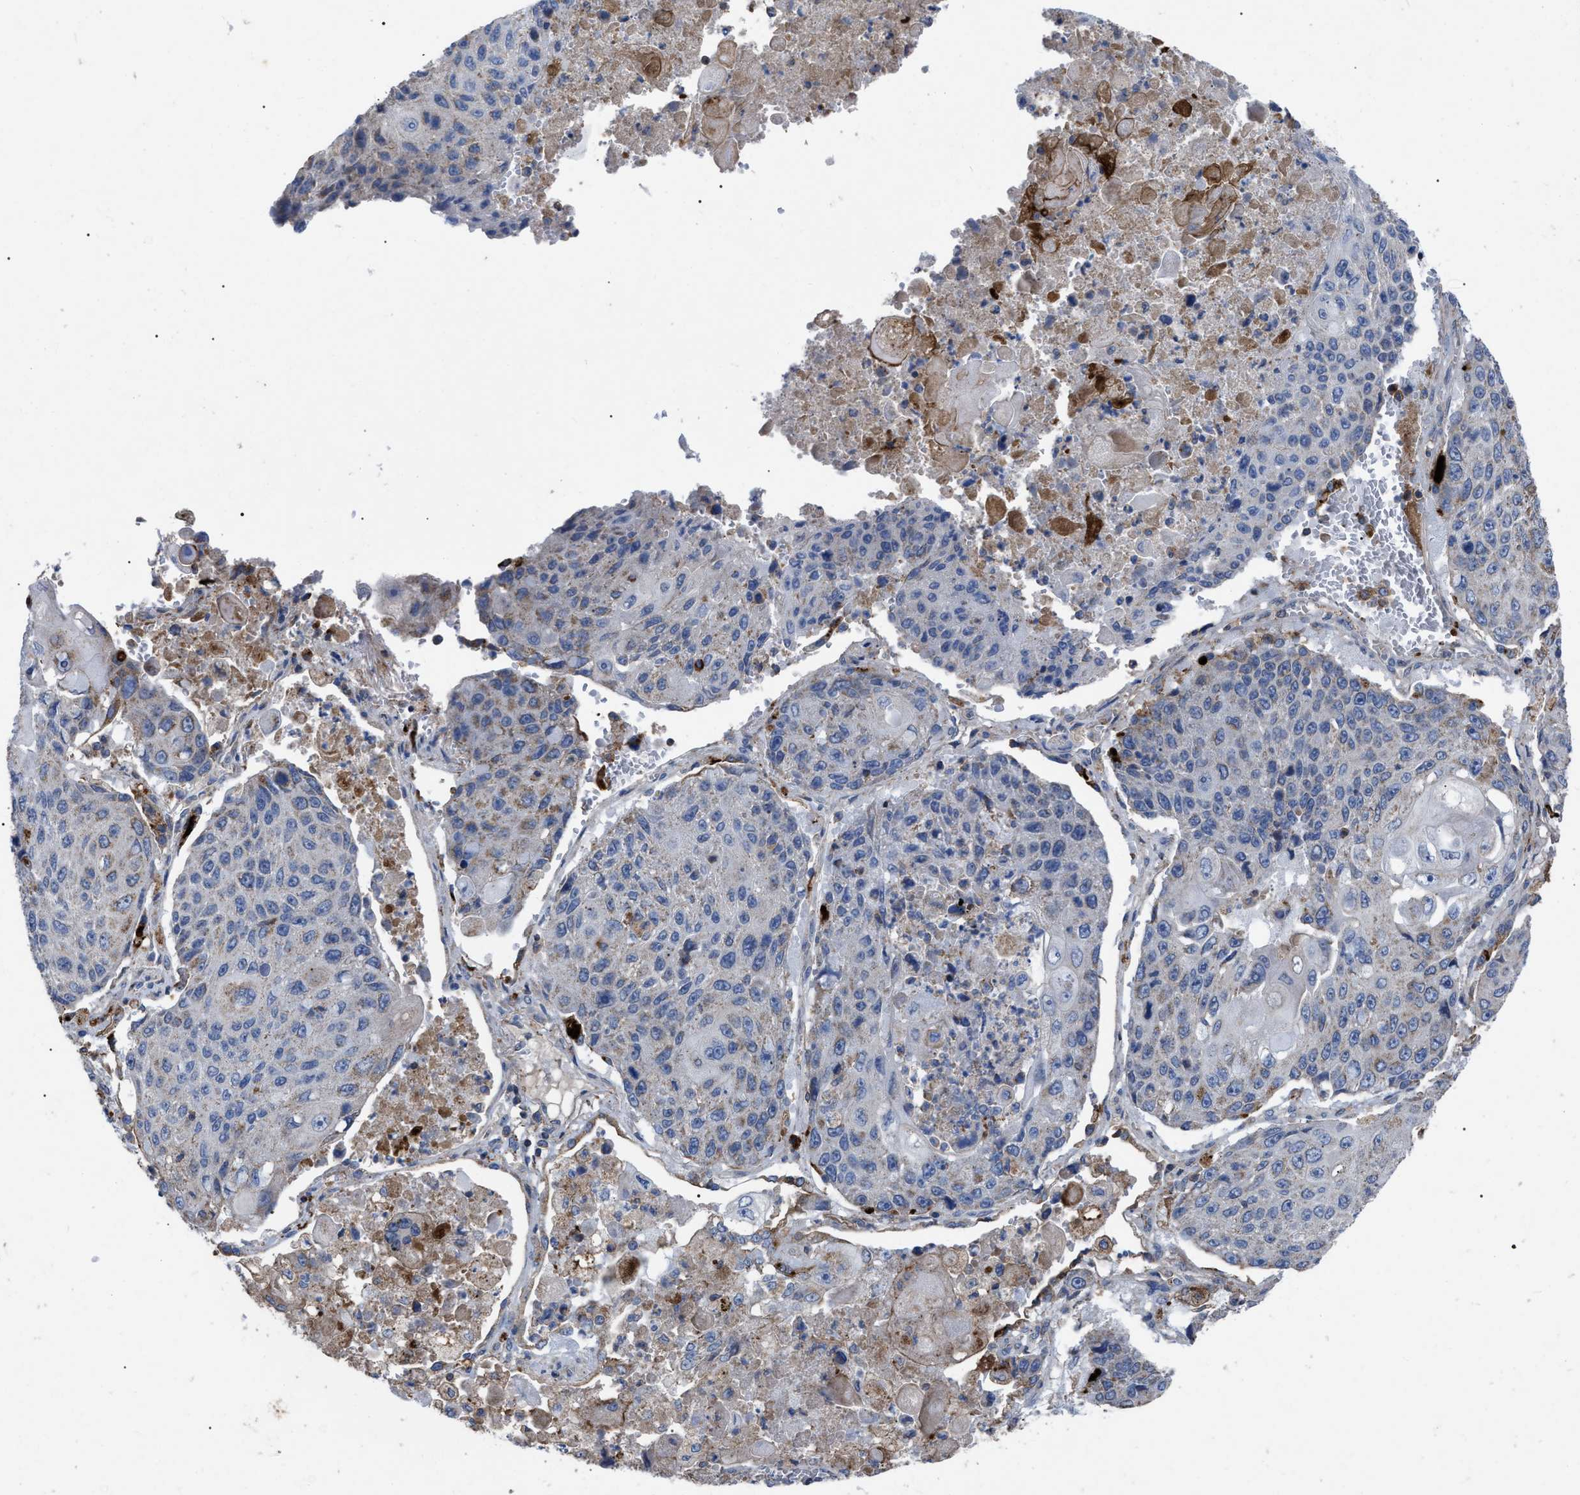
{"staining": {"intensity": "negative", "quantity": "none", "location": "none"}, "tissue": "lung cancer", "cell_type": "Tumor cells", "image_type": "cancer", "snomed": [{"axis": "morphology", "description": "Squamous cell carcinoma, NOS"}, {"axis": "topography", "description": "Lung"}], "caption": "Human lung cancer (squamous cell carcinoma) stained for a protein using immunohistochemistry reveals no staining in tumor cells.", "gene": "FAM171A2", "patient": {"sex": "male", "age": 61}}